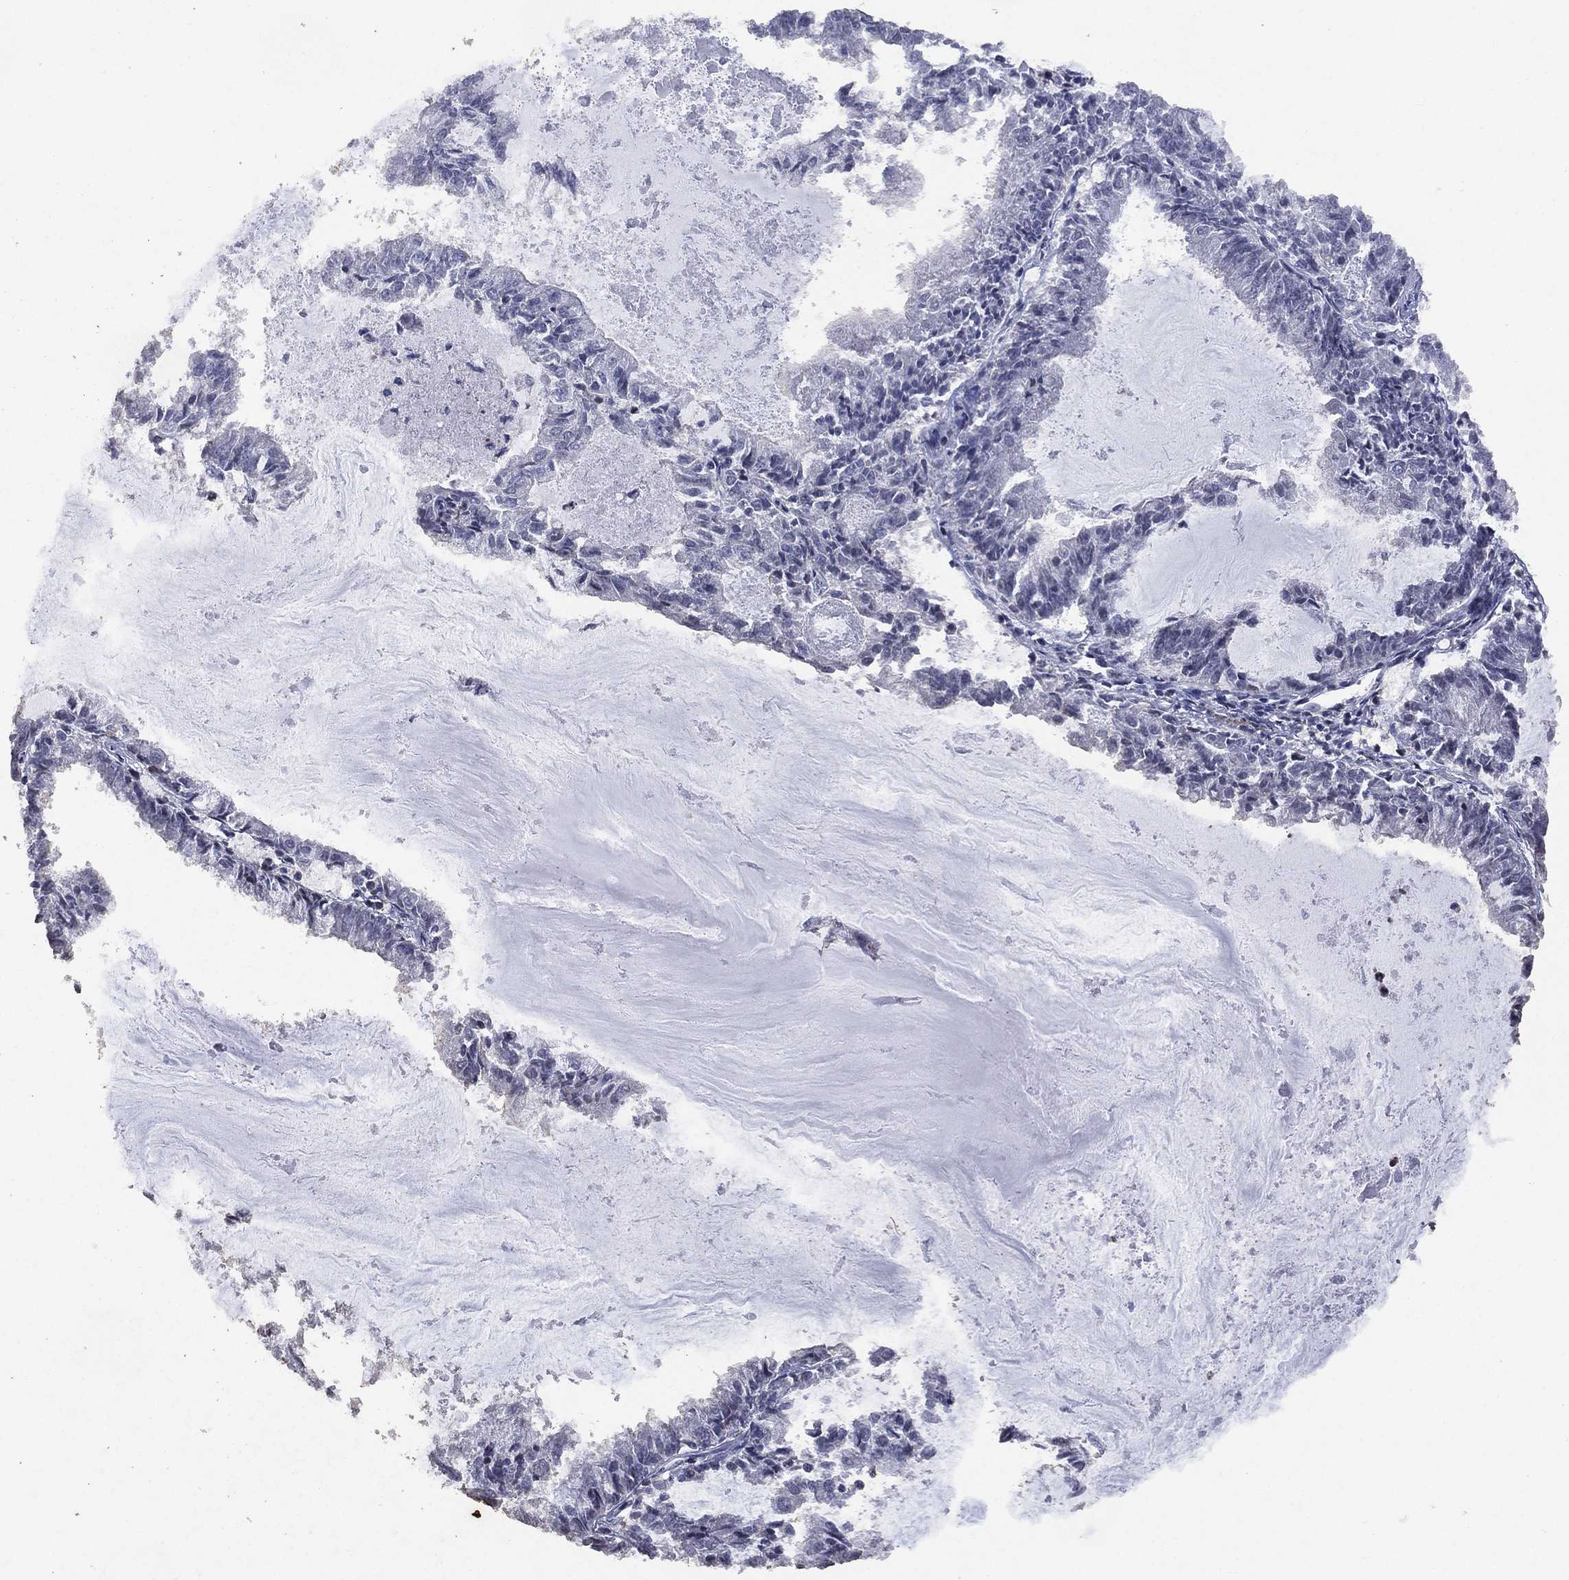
{"staining": {"intensity": "negative", "quantity": "none", "location": "none"}, "tissue": "endometrial cancer", "cell_type": "Tumor cells", "image_type": "cancer", "snomed": [{"axis": "morphology", "description": "Adenocarcinoma, NOS"}, {"axis": "topography", "description": "Endometrium"}], "caption": "This is a photomicrograph of IHC staining of adenocarcinoma (endometrial), which shows no positivity in tumor cells.", "gene": "ADPRHL1", "patient": {"sex": "female", "age": 57}}